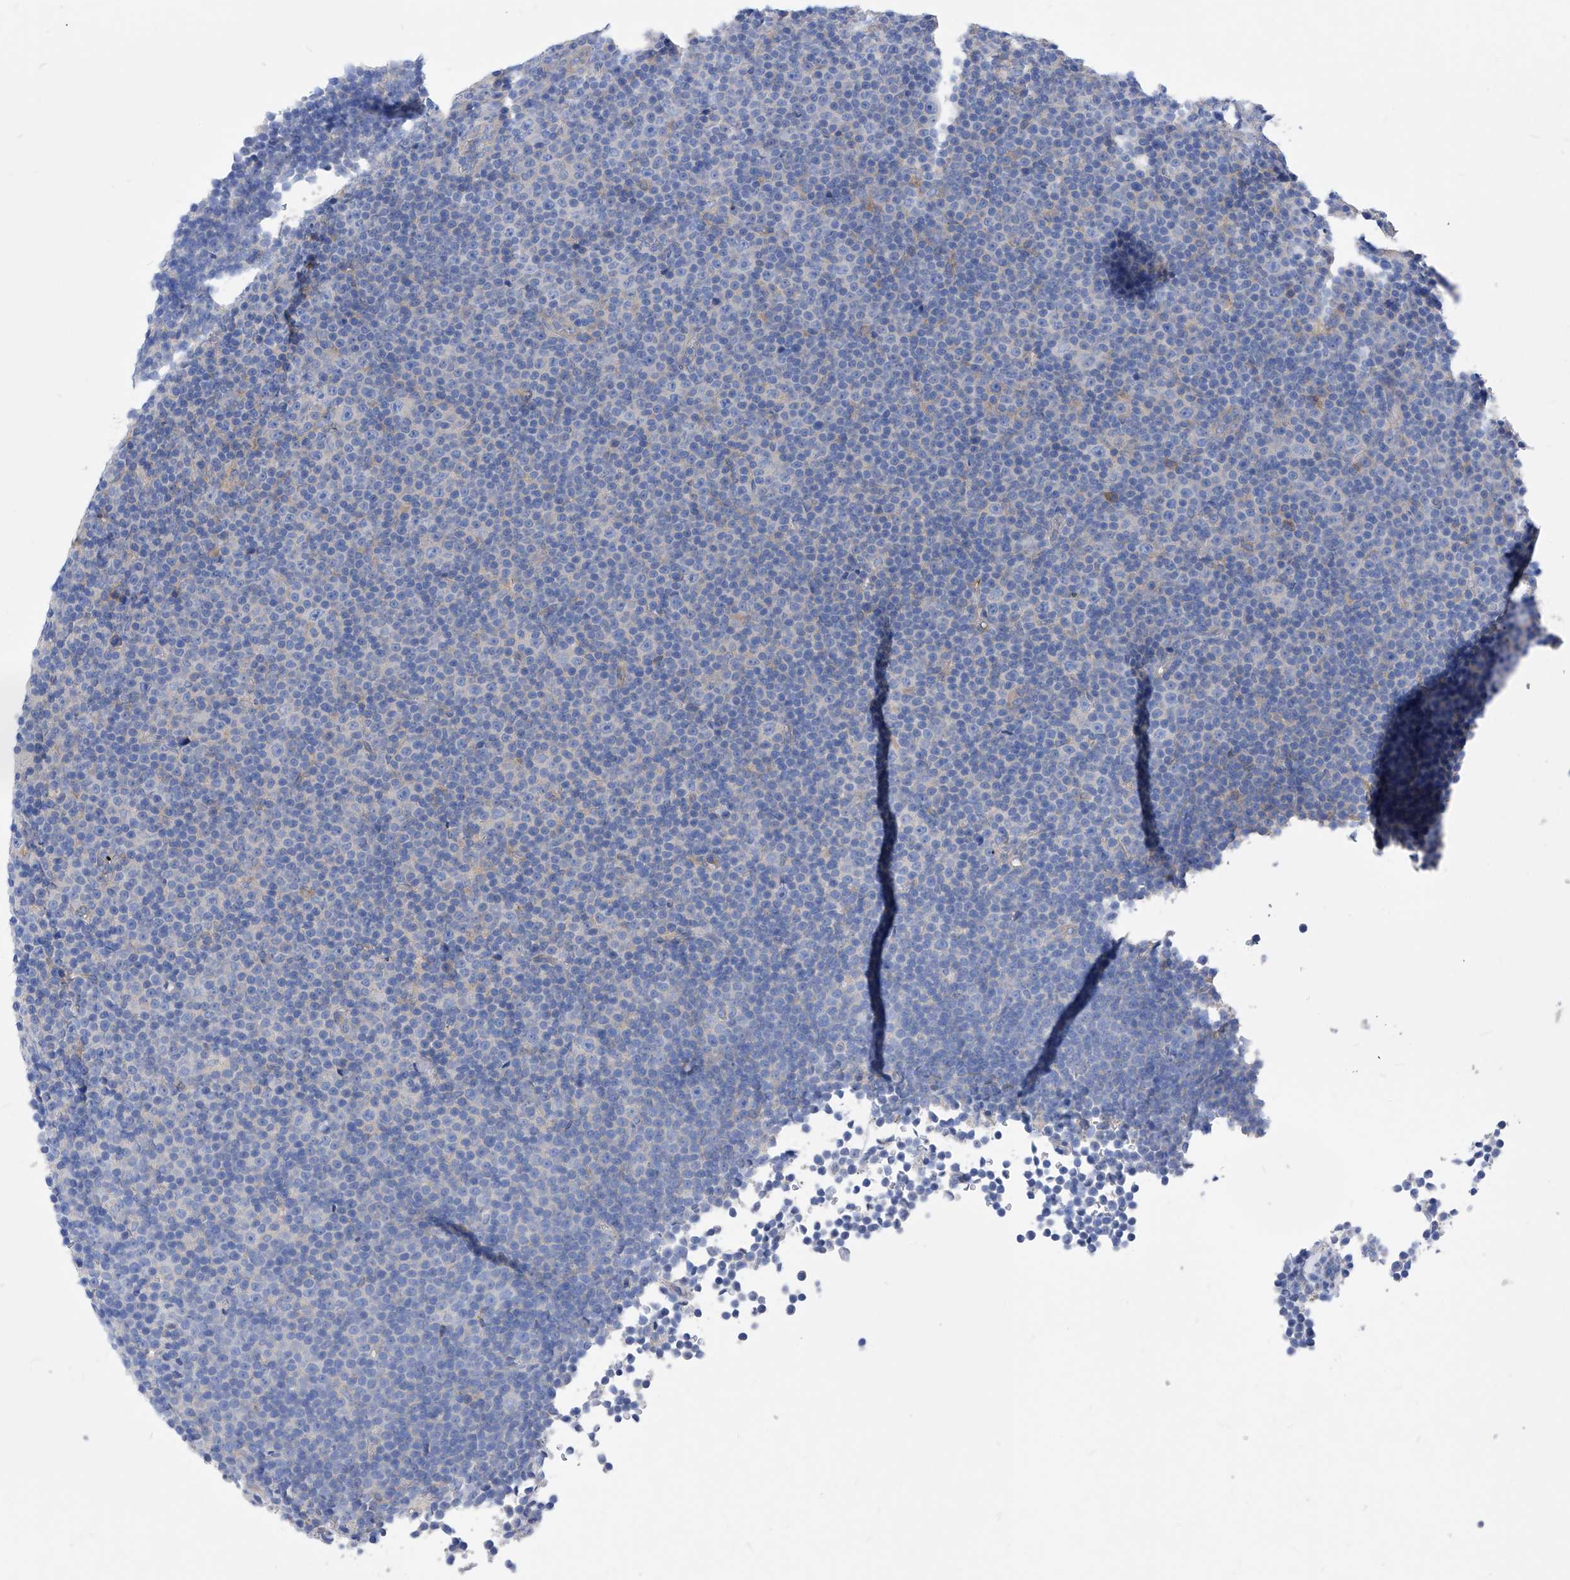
{"staining": {"intensity": "negative", "quantity": "none", "location": "none"}, "tissue": "lymphoma", "cell_type": "Tumor cells", "image_type": "cancer", "snomed": [{"axis": "morphology", "description": "Malignant lymphoma, non-Hodgkin's type, Low grade"}, {"axis": "topography", "description": "Lymph node"}], "caption": "An IHC micrograph of malignant lymphoma, non-Hodgkin's type (low-grade) is shown. There is no staining in tumor cells of malignant lymphoma, non-Hodgkin's type (low-grade).", "gene": "XPNPEP1", "patient": {"sex": "female", "age": 67}}